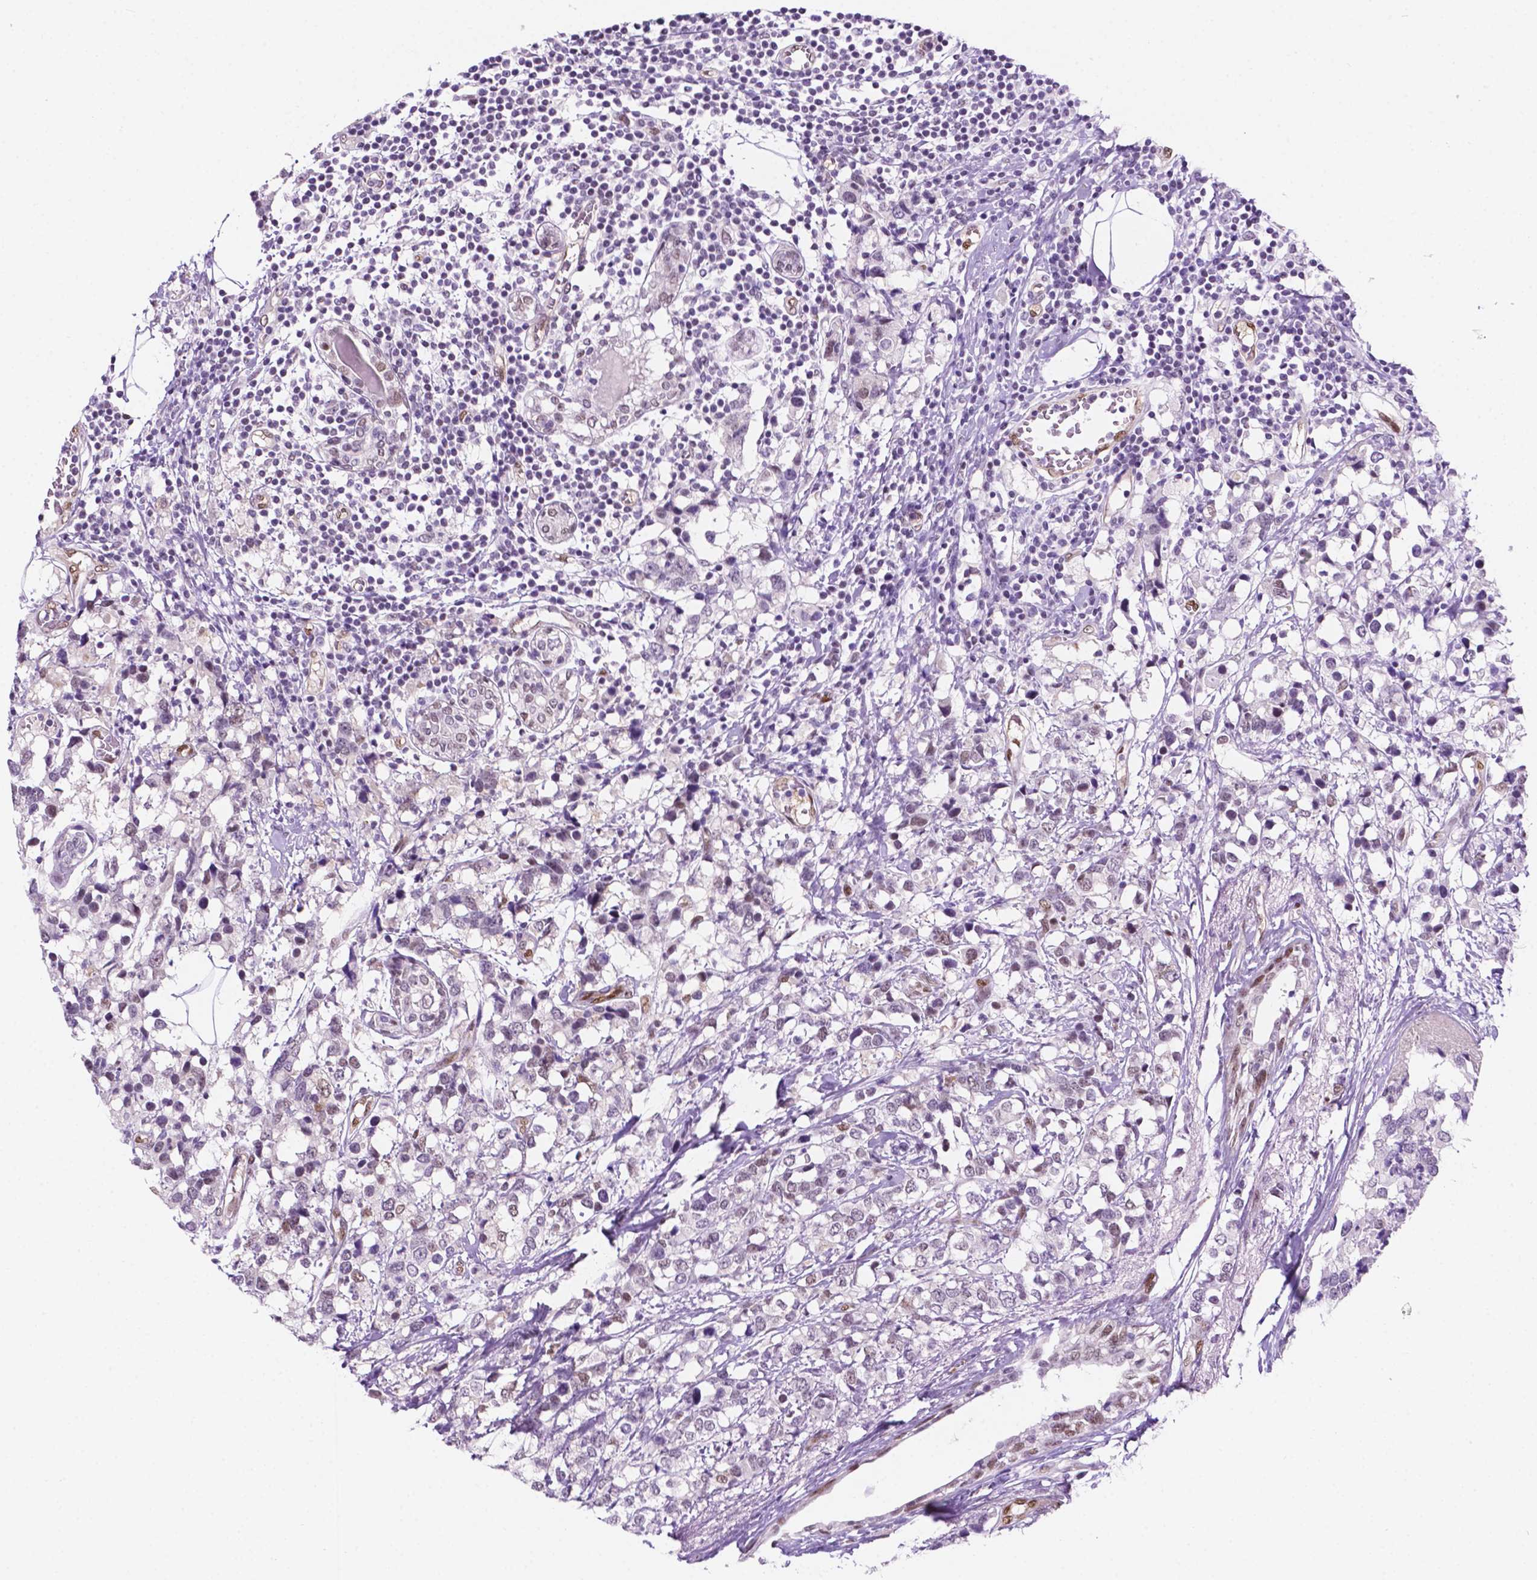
{"staining": {"intensity": "negative", "quantity": "none", "location": "none"}, "tissue": "breast cancer", "cell_type": "Tumor cells", "image_type": "cancer", "snomed": [{"axis": "morphology", "description": "Lobular carcinoma"}, {"axis": "topography", "description": "Breast"}], "caption": "This is an immunohistochemistry (IHC) image of lobular carcinoma (breast). There is no positivity in tumor cells.", "gene": "ERF", "patient": {"sex": "female", "age": 59}}